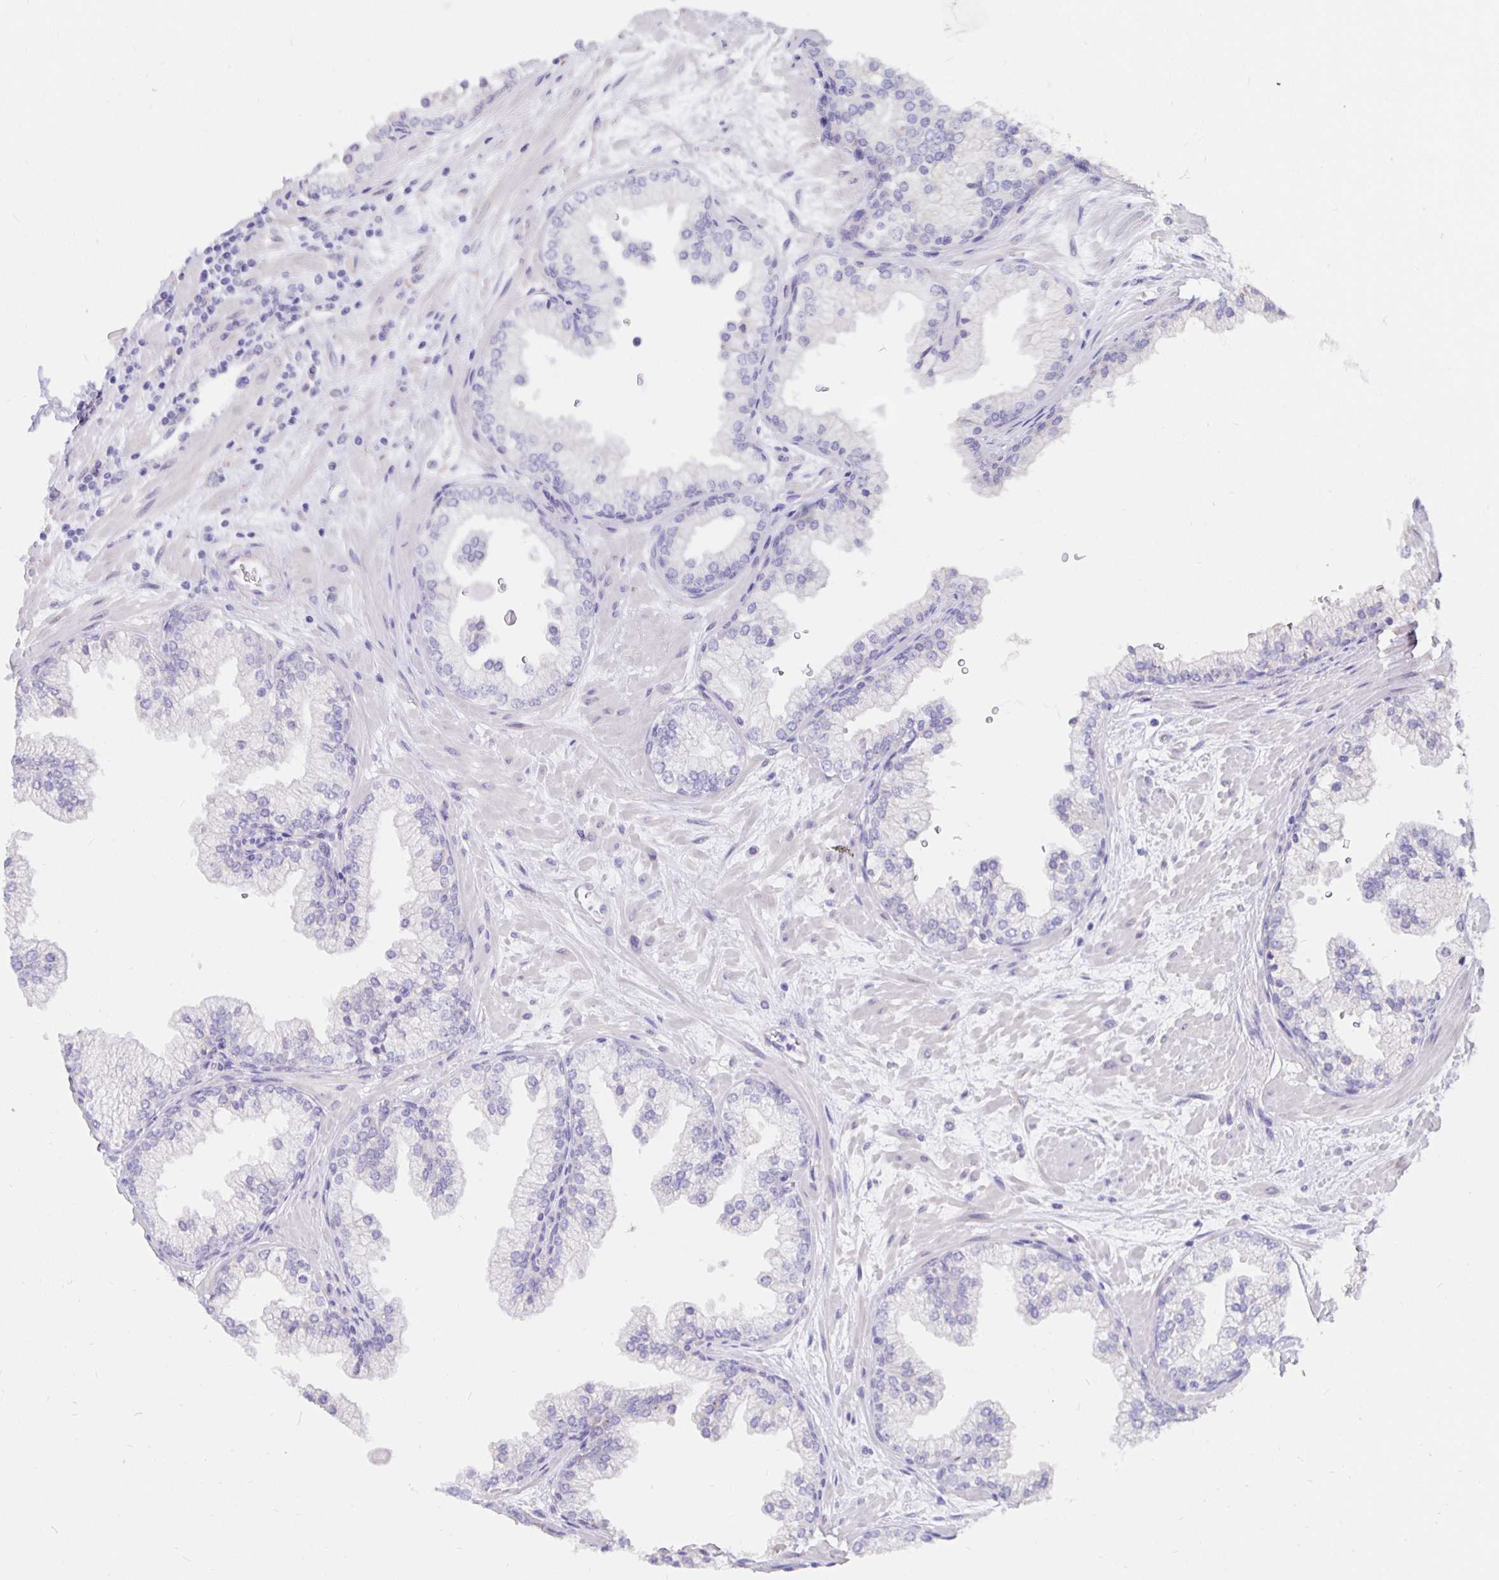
{"staining": {"intensity": "negative", "quantity": "none", "location": "none"}, "tissue": "prostate", "cell_type": "Glandular cells", "image_type": "normal", "snomed": [{"axis": "morphology", "description": "Normal tissue, NOS"}, {"axis": "topography", "description": "Prostate"}, {"axis": "topography", "description": "Peripheral nerve tissue"}], "caption": "Immunohistochemical staining of normal prostate reveals no significant positivity in glandular cells.", "gene": "DNAI2", "patient": {"sex": "male", "age": 61}}